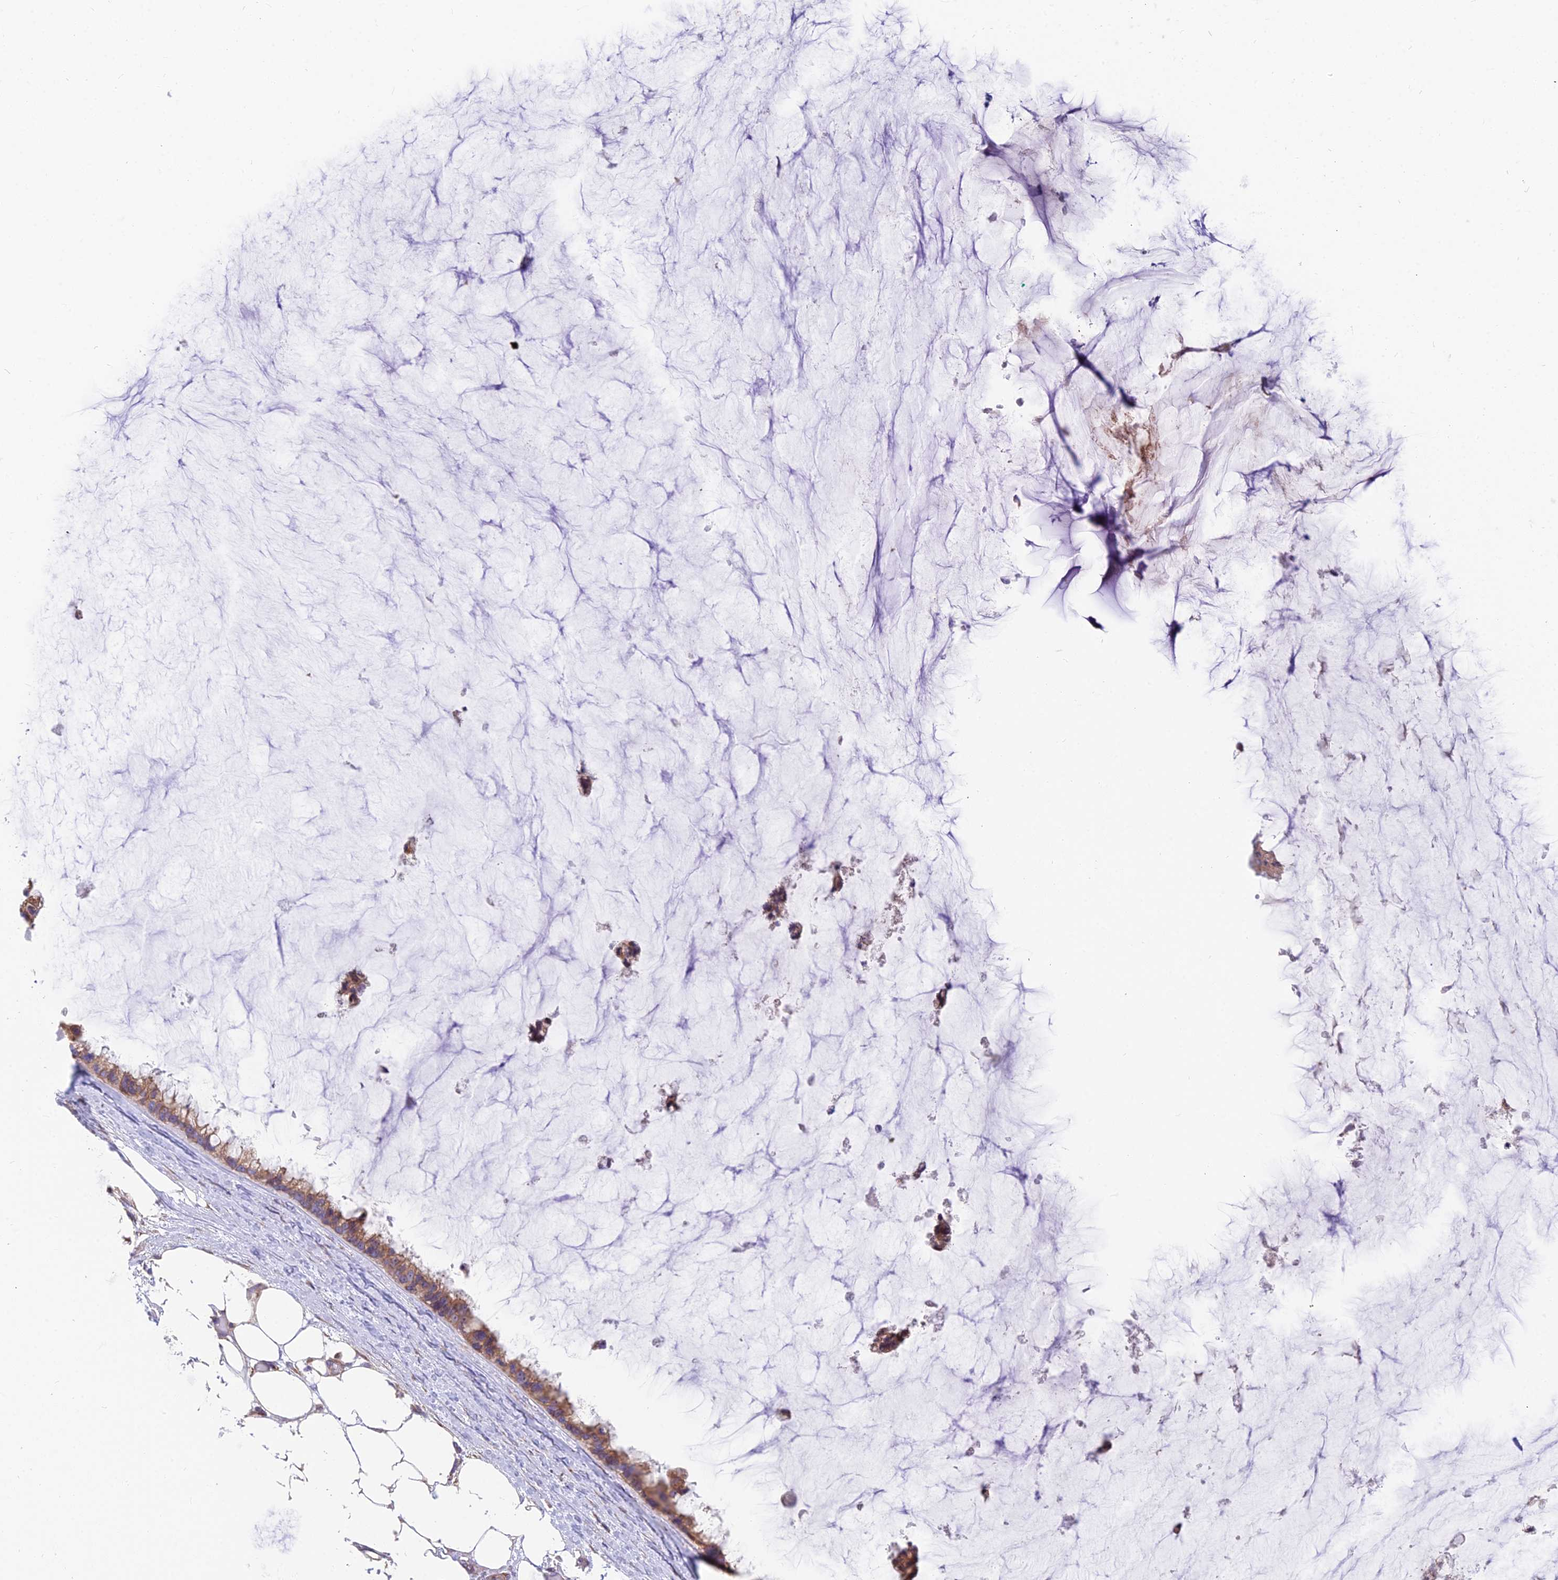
{"staining": {"intensity": "moderate", "quantity": ">75%", "location": "cytoplasmic/membranous"}, "tissue": "ovarian cancer", "cell_type": "Tumor cells", "image_type": "cancer", "snomed": [{"axis": "morphology", "description": "Cystadenocarcinoma, mucinous, NOS"}, {"axis": "topography", "description": "Ovary"}], "caption": "Mucinous cystadenocarcinoma (ovarian) stained with a protein marker displays moderate staining in tumor cells.", "gene": "TBC1D20", "patient": {"sex": "female", "age": 39}}